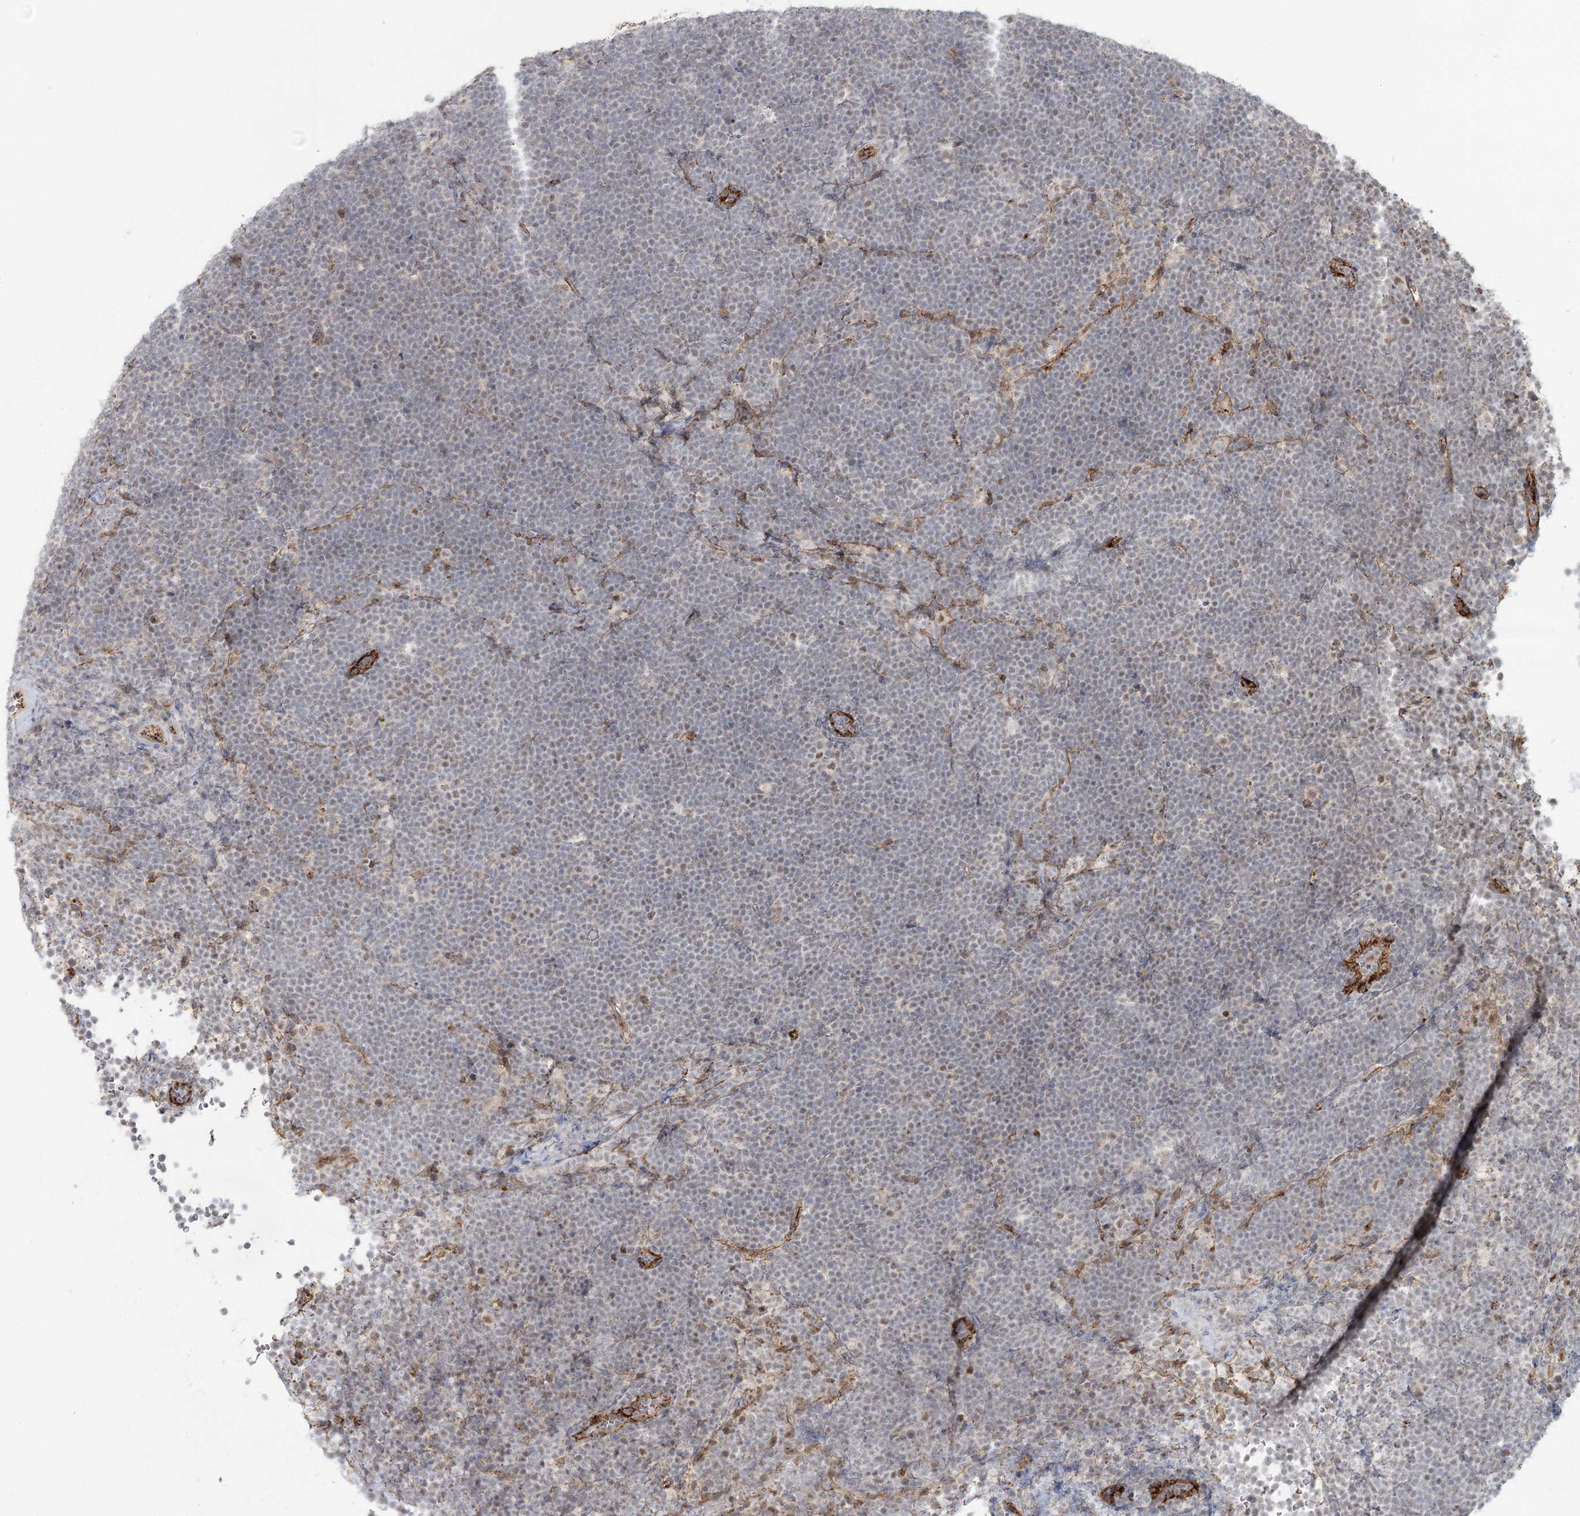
{"staining": {"intensity": "negative", "quantity": "none", "location": "none"}, "tissue": "lymphoma", "cell_type": "Tumor cells", "image_type": "cancer", "snomed": [{"axis": "morphology", "description": "Malignant lymphoma, non-Hodgkin's type, High grade"}, {"axis": "topography", "description": "Lymph node"}], "caption": "A histopathology image of human lymphoma is negative for staining in tumor cells.", "gene": "KBTBD4", "patient": {"sex": "male", "age": 13}}